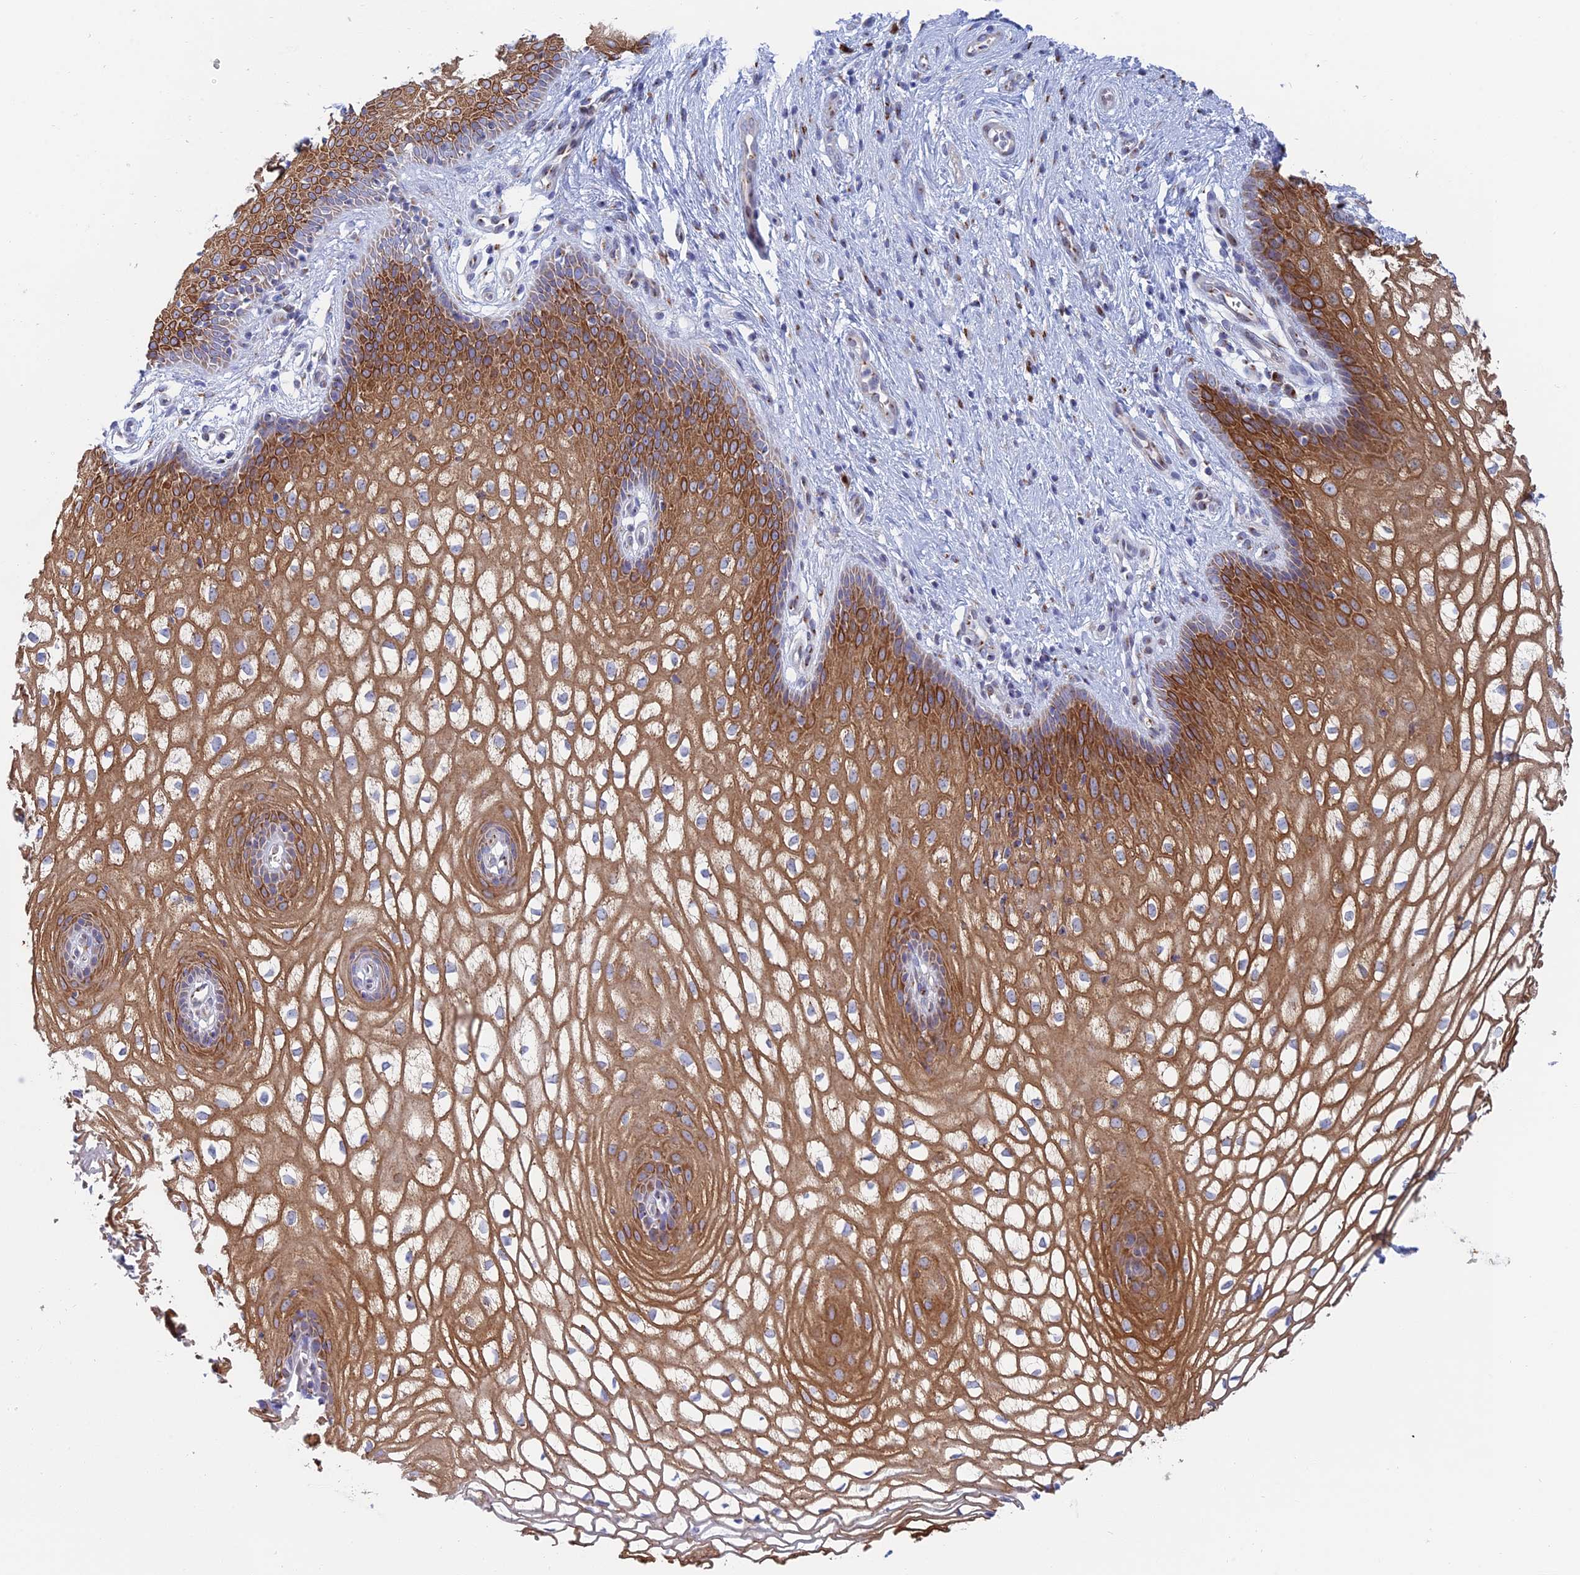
{"staining": {"intensity": "strong", "quantity": ">75%", "location": "cytoplasmic/membranous"}, "tissue": "vagina", "cell_type": "Squamous epithelial cells", "image_type": "normal", "snomed": [{"axis": "morphology", "description": "Normal tissue, NOS"}, {"axis": "topography", "description": "Vagina"}], "caption": "Vagina stained with immunohistochemistry (IHC) reveals strong cytoplasmic/membranous positivity in about >75% of squamous epithelial cells.", "gene": "ENSG00000267561", "patient": {"sex": "female", "age": 34}}